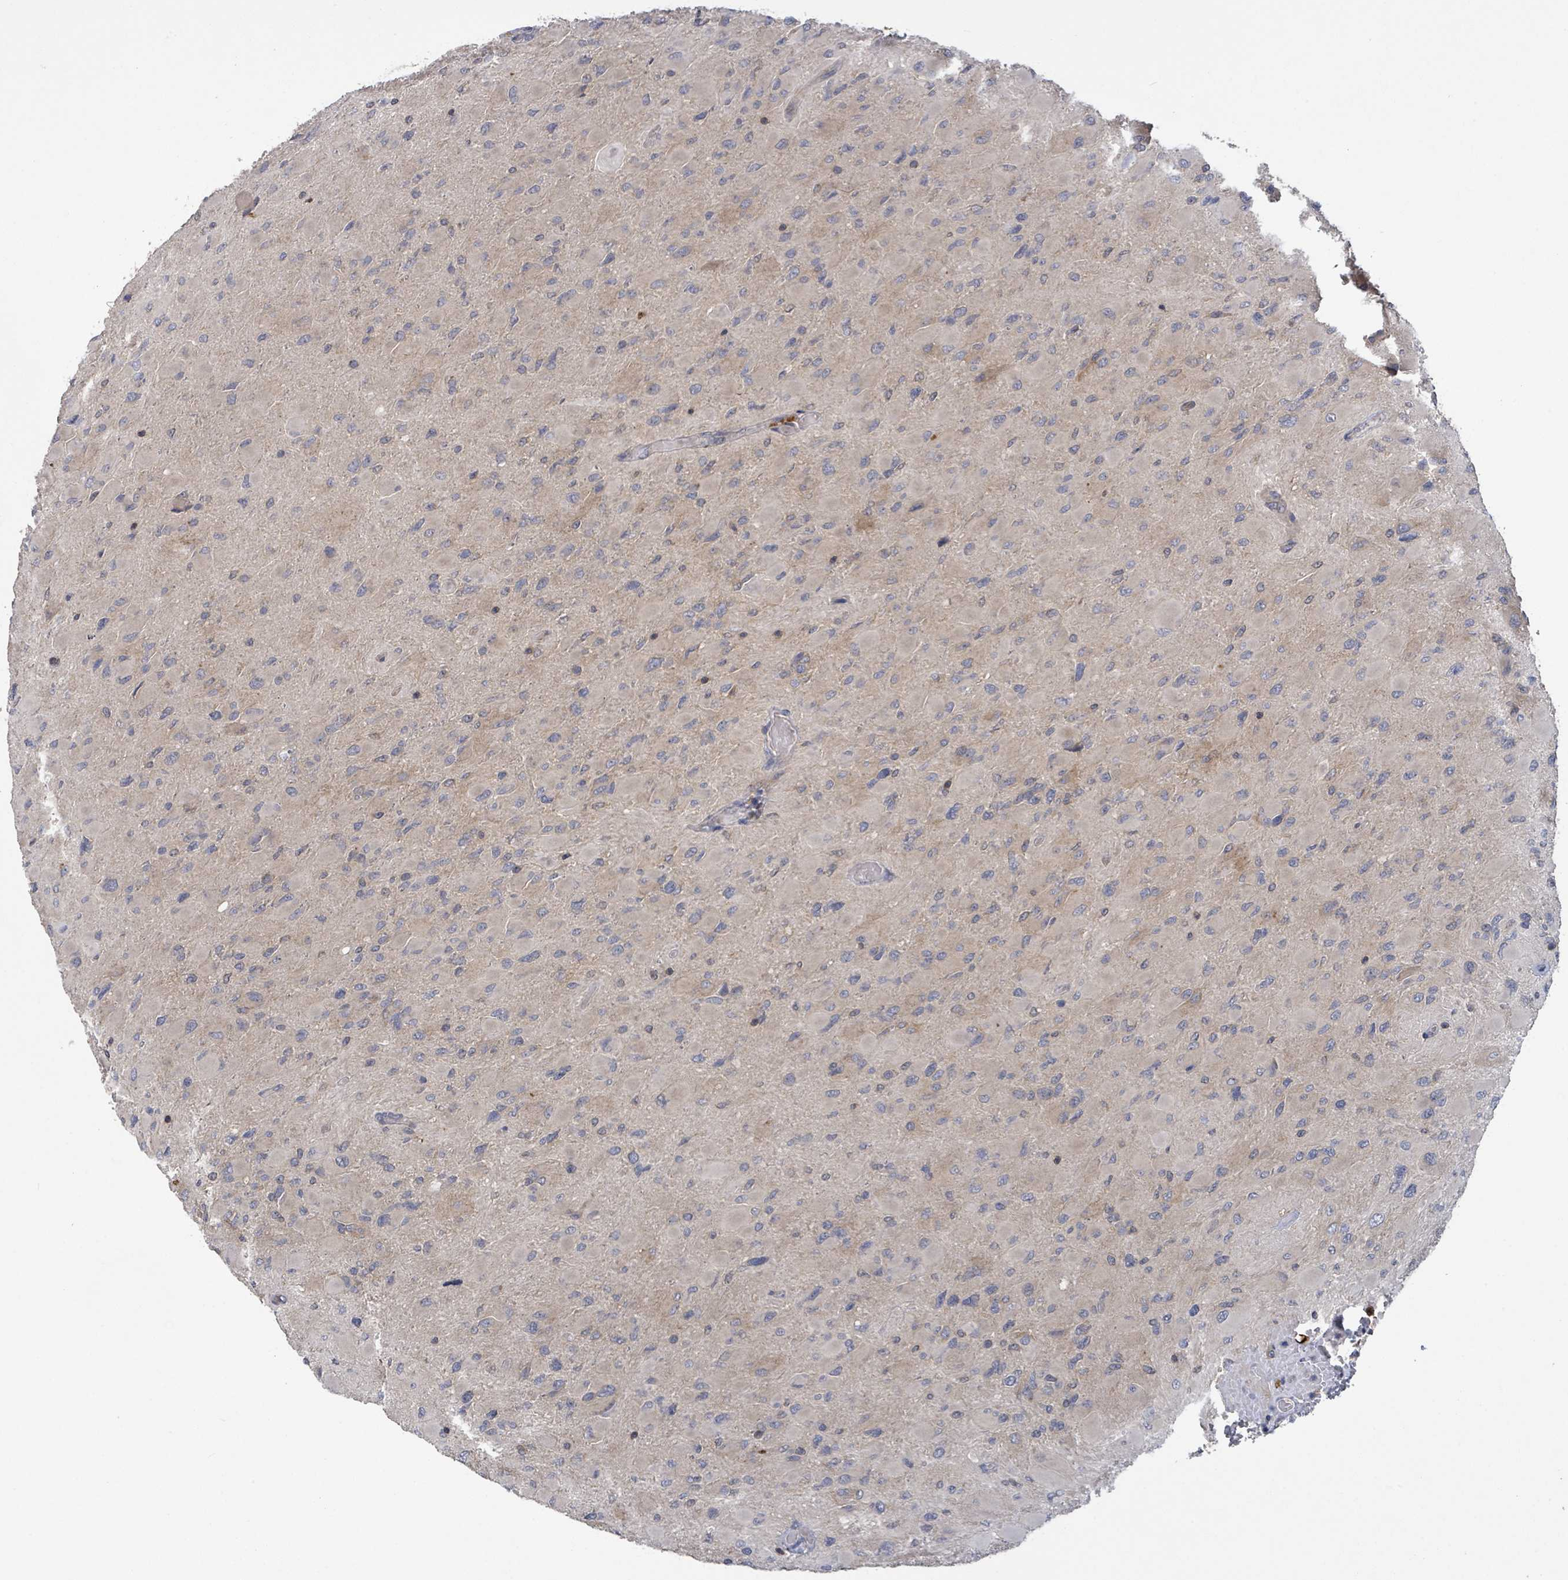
{"staining": {"intensity": "weak", "quantity": "25%-75%", "location": "cytoplasmic/membranous"}, "tissue": "glioma", "cell_type": "Tumor cells", "image_type": "cancer", "snomed": [{"axis": "morphology", "description": "Glioma, malignant, High grade"}, {"axis": "topography", "description": "Cerebral cortex"}], "caption": "Glioma stained with a brown dye reveals weak cytoplasmic/membranous positive staining in about 25%-75% of tumor cells.", "gene": "SERPINE3", "patient": {"sex": "female", "age": 36}}